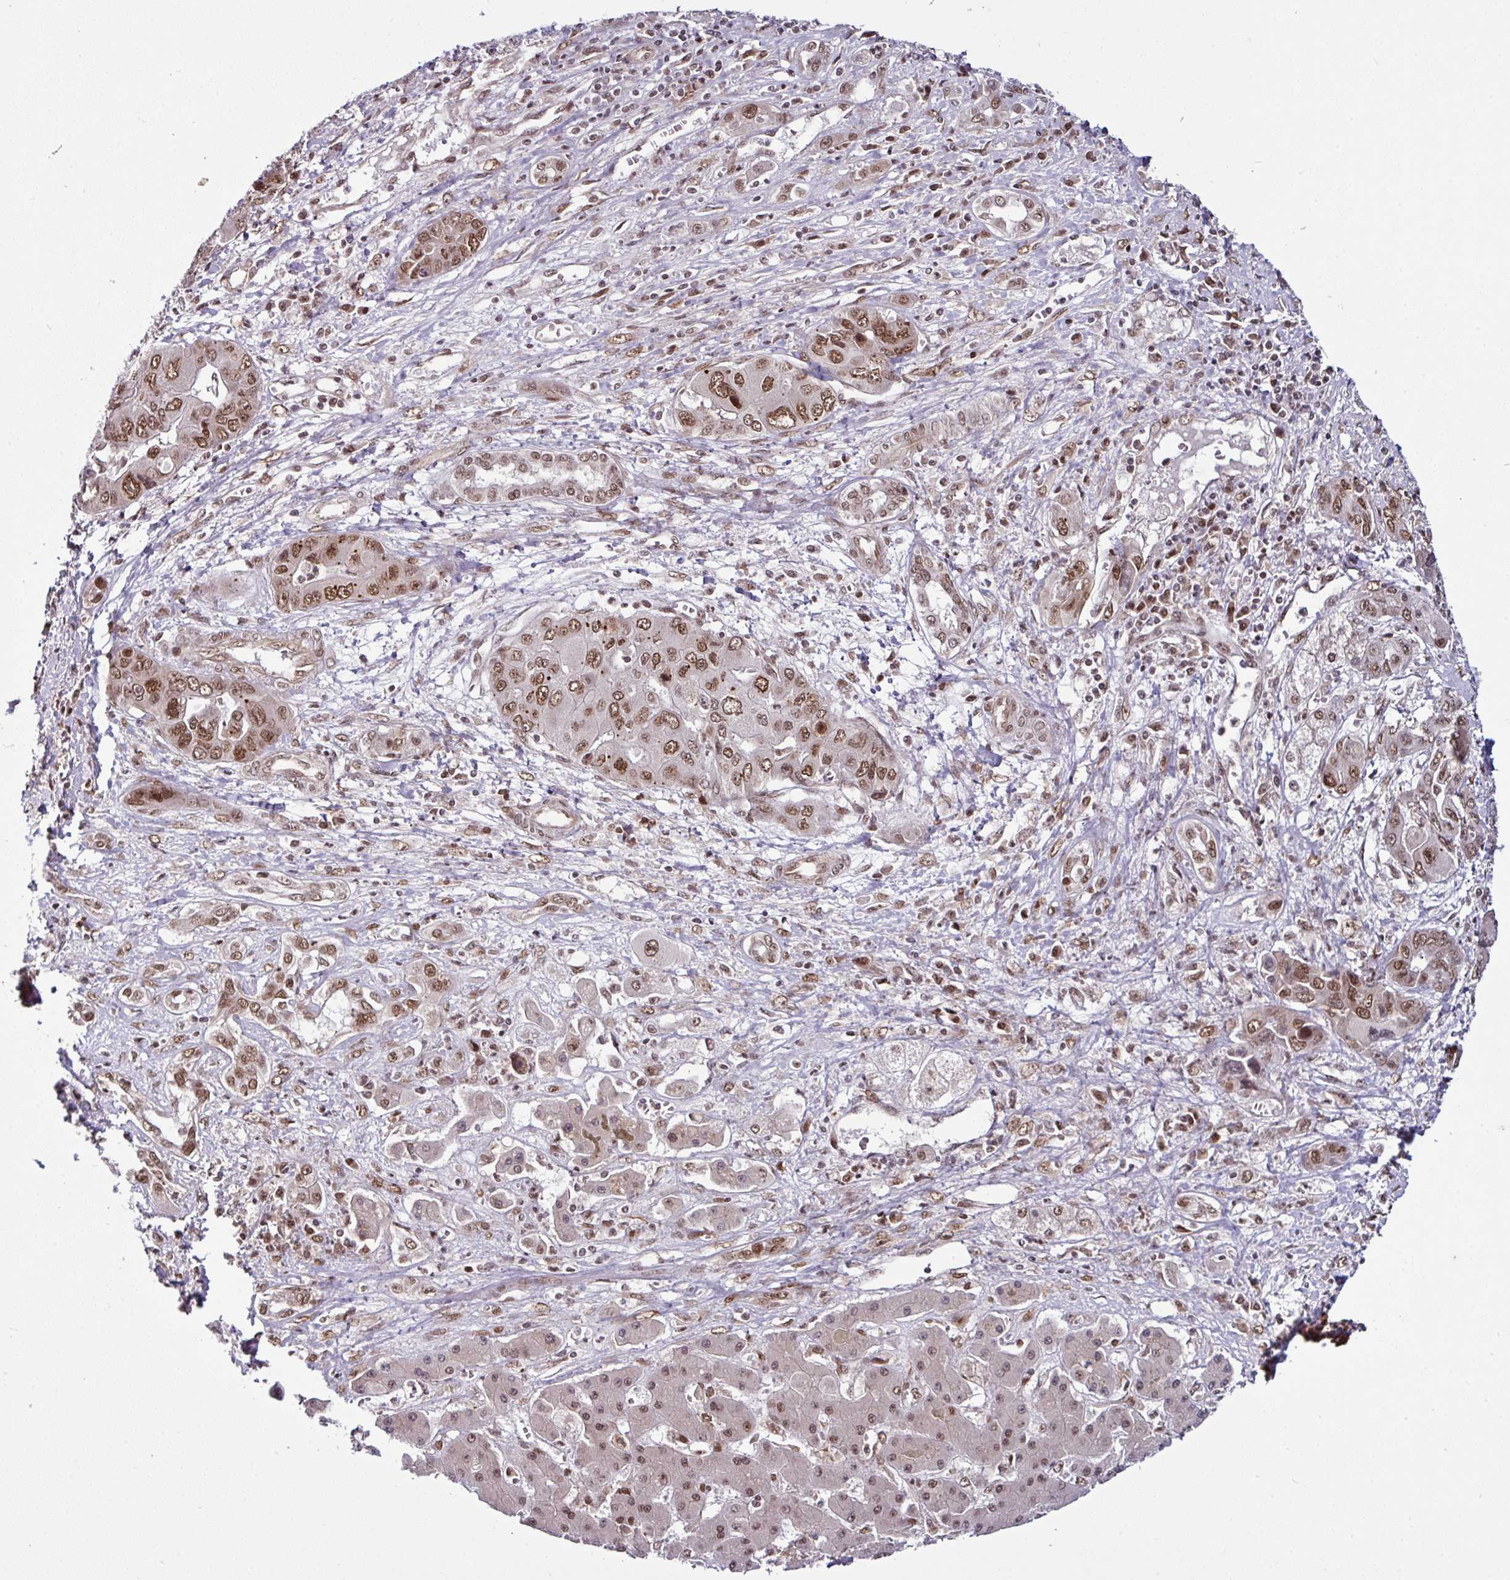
{"staining": {"intensity": "moderate", "quantity": ">75%", "location": "nuclear"}, "tissue": "liver cancer", "cell_type": "Tumor cells", "image_type": "cancer", "snomed": [{"axis": "morphology", "description": "Cholangiocarcinoma"}, {"axis": "topography", "description": "Liver"}], "caption": "A histopathology image of liver cholangiocarcinoma stained for a protein shows moderate nuclear brown staining in tumor cells.", "gene": "MORF4L2", "patient": {"sex": "male", "age": 67}}